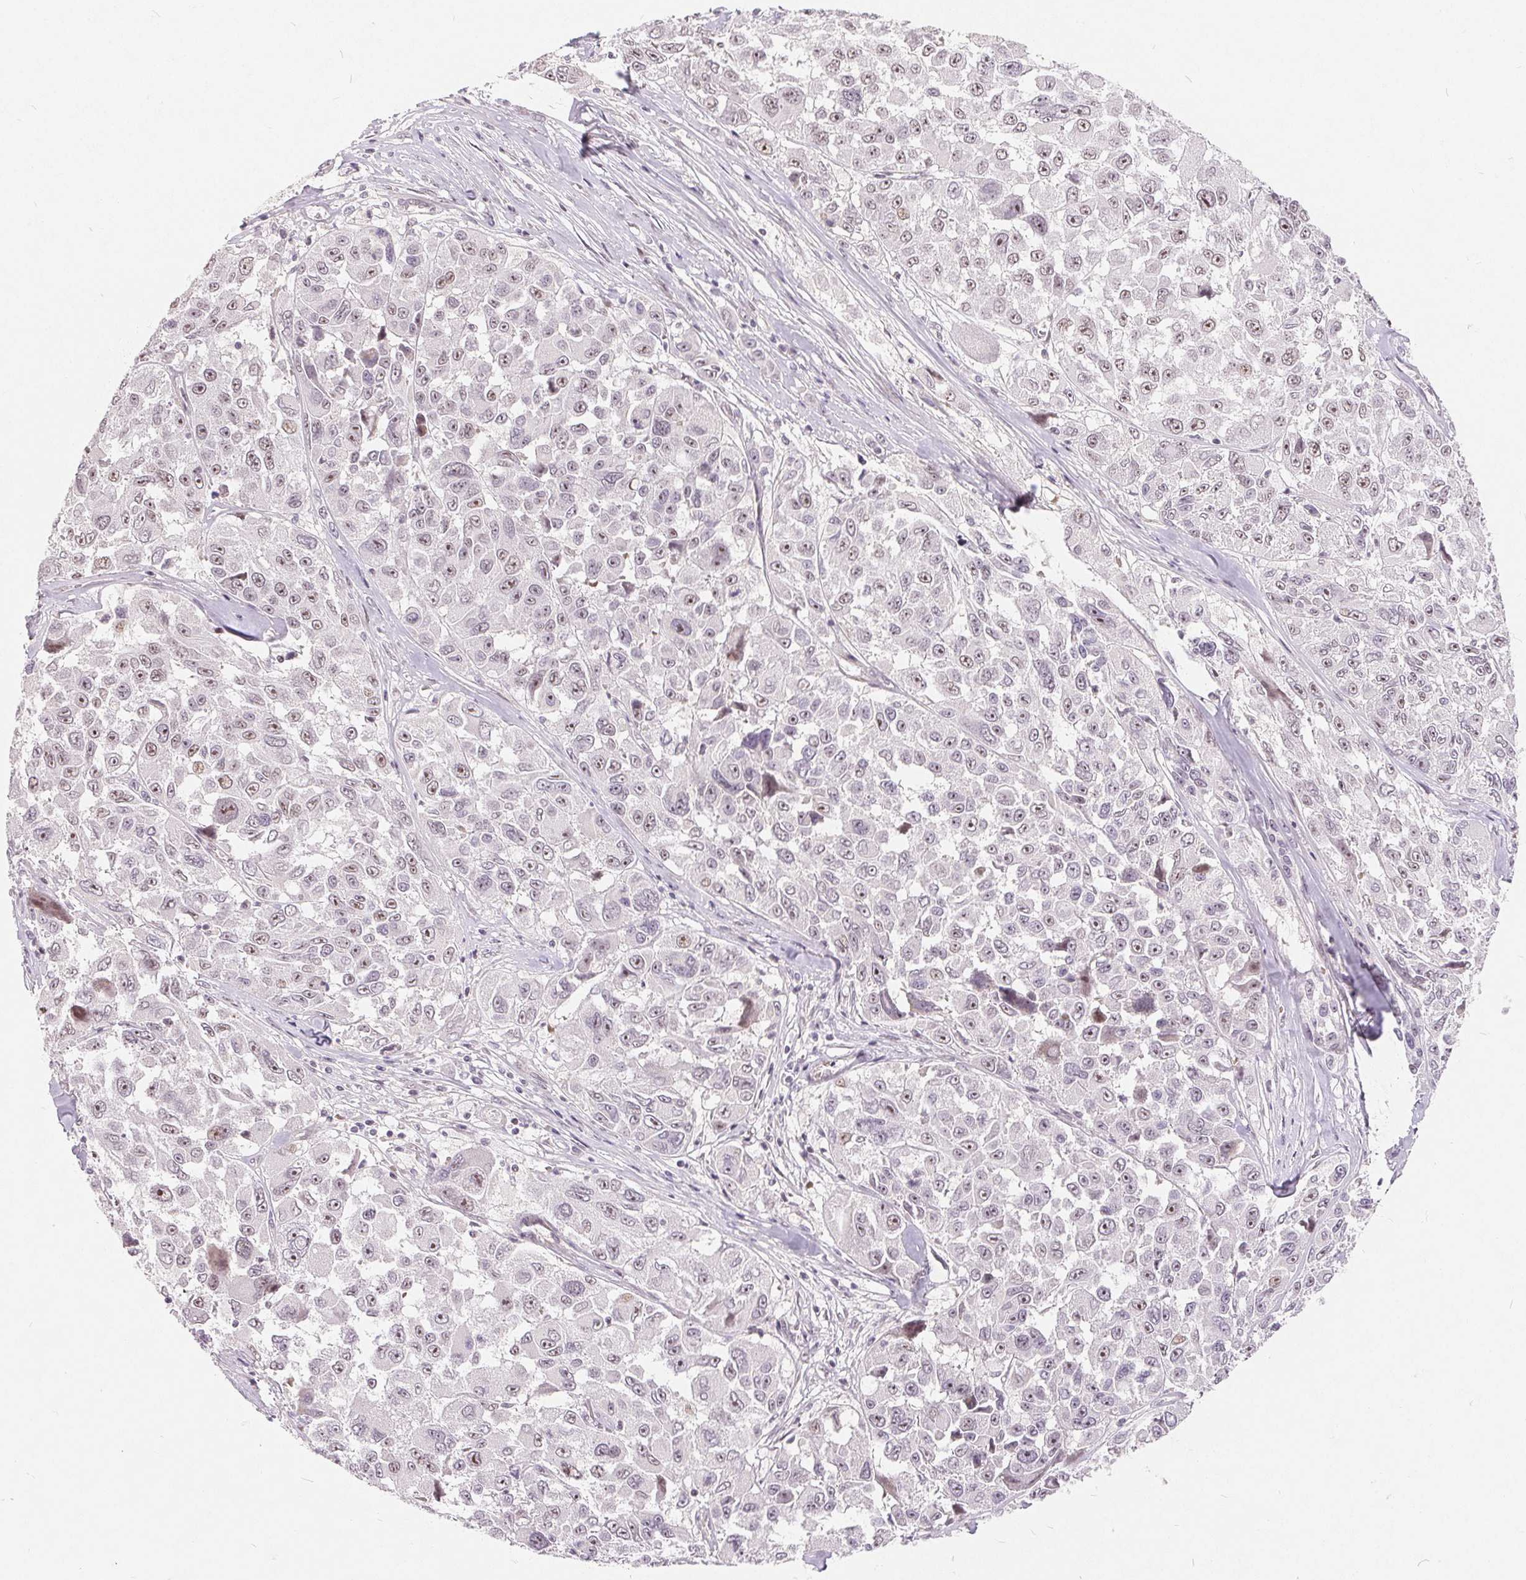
{"staining": {"intensity": "weak", "quantity": "25%-75%", "location": "nuclear"}, "tissue": "melanoma", "cell_type": "Tumor cells", "image_type": "cancer", "snomed": [{"axis": "morphology", "description": "Malignant melanoma, NOS"}, {"axis": "topography", "description": "Skin"}], "caption": "There is low levels of weak nuclear positivity in tumor cells of melanoma, as demonstrated by immunohistochemical staining (brown color).", "gene": "NRG2", "patient": {"sex": "female", "age": 66}}